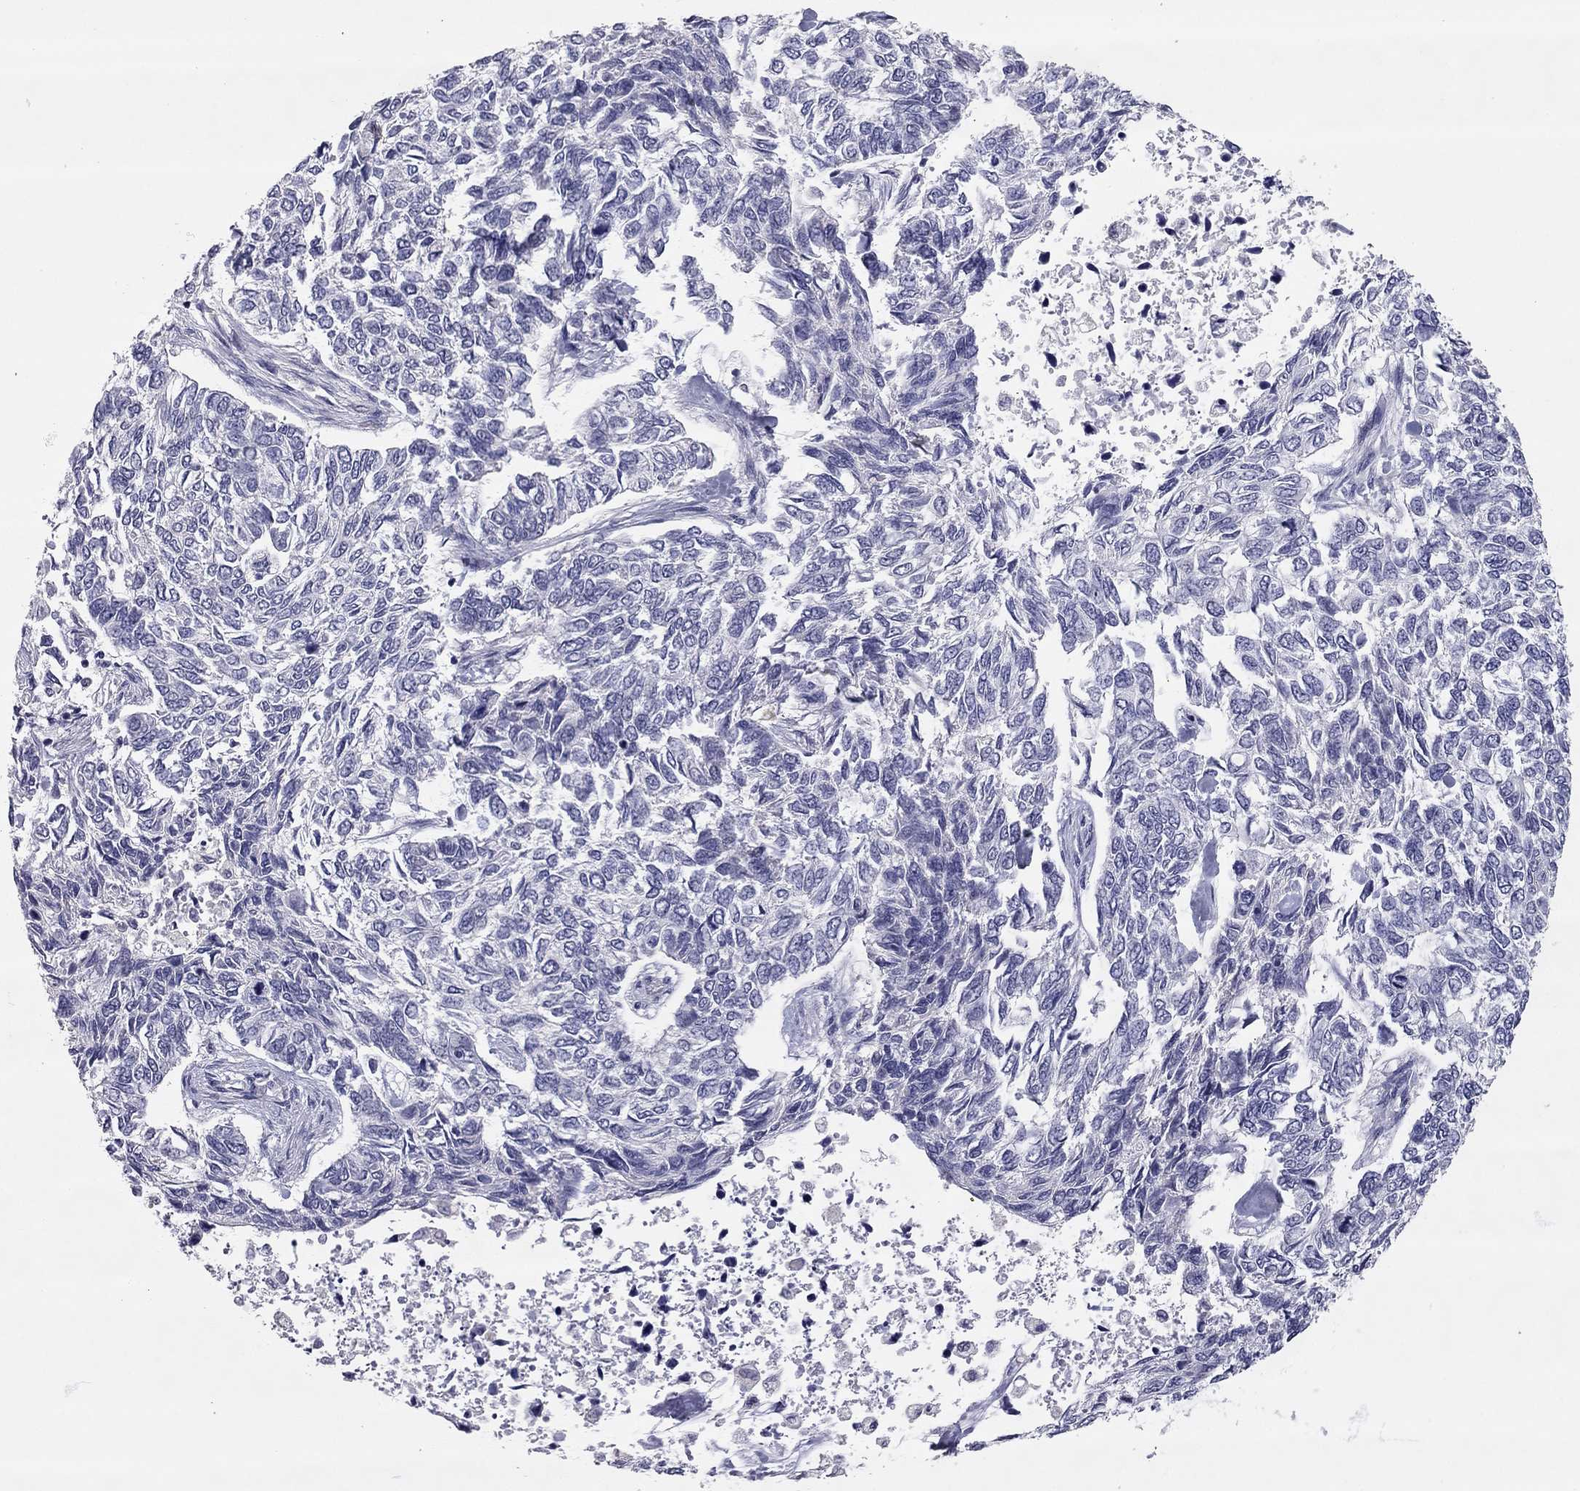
{"staining": {"intensity": "negative", "quantity": "none", "location": "none"}, "tissue": "skin cancer", "cell_type": "Tumor cells", "image_type": "cancer", "snomed": [{"axis": "morphology", "description": "Basal cell carcinoma"}, {"axis": "topography", "description": "Skin"}], "caption": "A high-resolution histopathology image shows immunohistochemistry staining of basal cell carcinoma (skin), which reveals no significant expression in tumor cells. The staining was performed using DAB (3,3'-diaminobenzidine) to visualize the protein expression in brown, while the nuclei were stained in blue with hematoxylin (Magnification: 20x).", "gene": "SCARB1", "patient": {"sex": "female", "age": 65}}